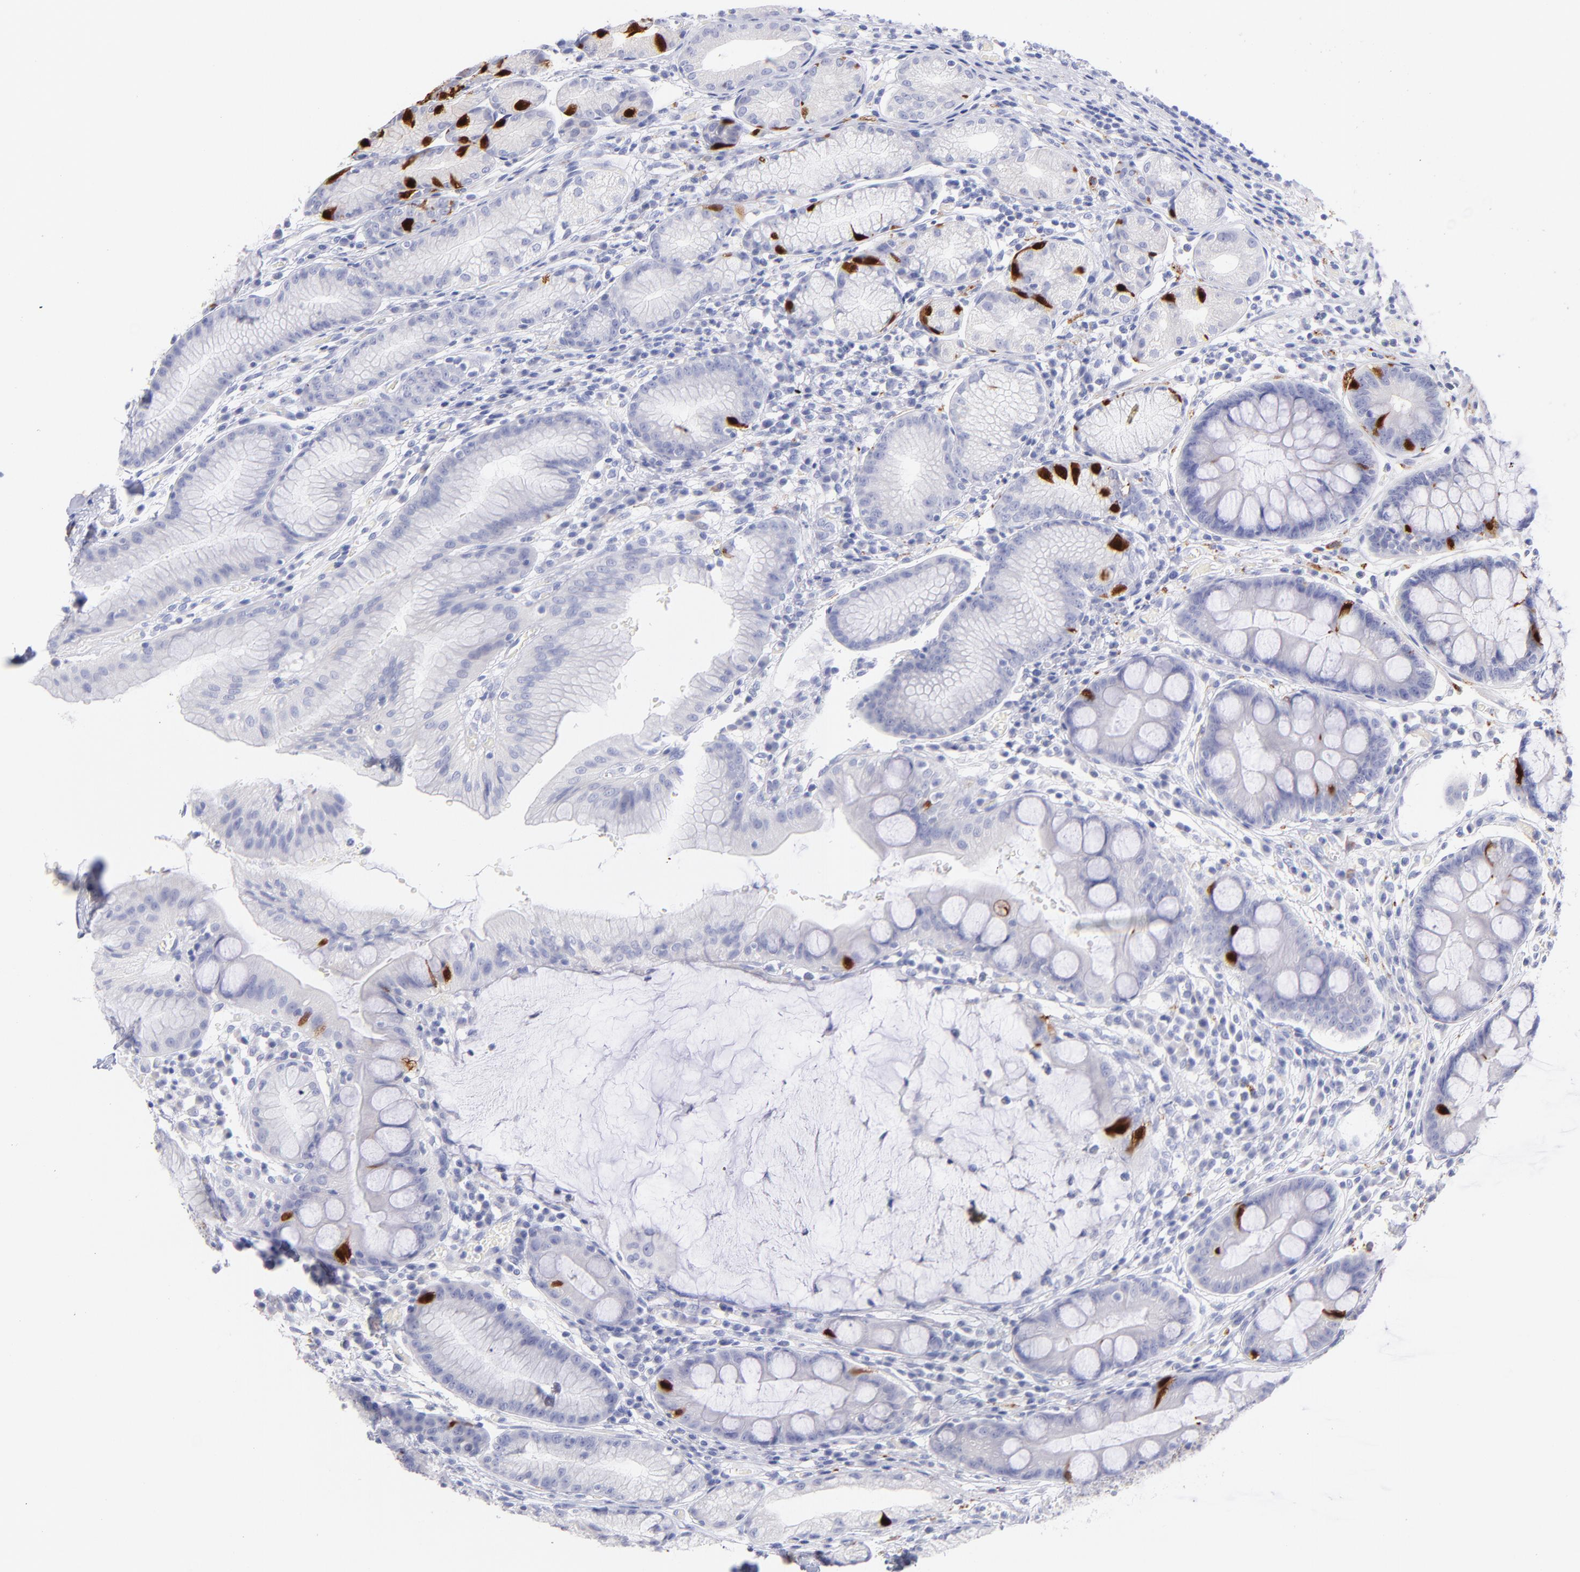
{"staining": {"intensity": "strong", "quantity": "<25%", "location": "cytoplasmic/membranous,nuclear"}, "tissue": "stomach", "cell_type": "Glandular cells", "image_type": "normal", "snomed": [{"axis": "morphology", "description": "Normal tissue, NOS"}, {"axis": "morphology", "description": "Inflammation, NOS"}, {"axis": "topography", "description": "Stomach, lower"}], "caption": "Brown immunohistochemical staining in unremarkable stomach shows strong cytoplasmic/membranous,nuclear staining in about <25% of glandular cells. Using DAB (brown) and hematoxylin (blue) stains, captured at high magnification using brightfield microscopy.", "gene": "SCGN", "patient": {"sex": "male", "age": 59}}